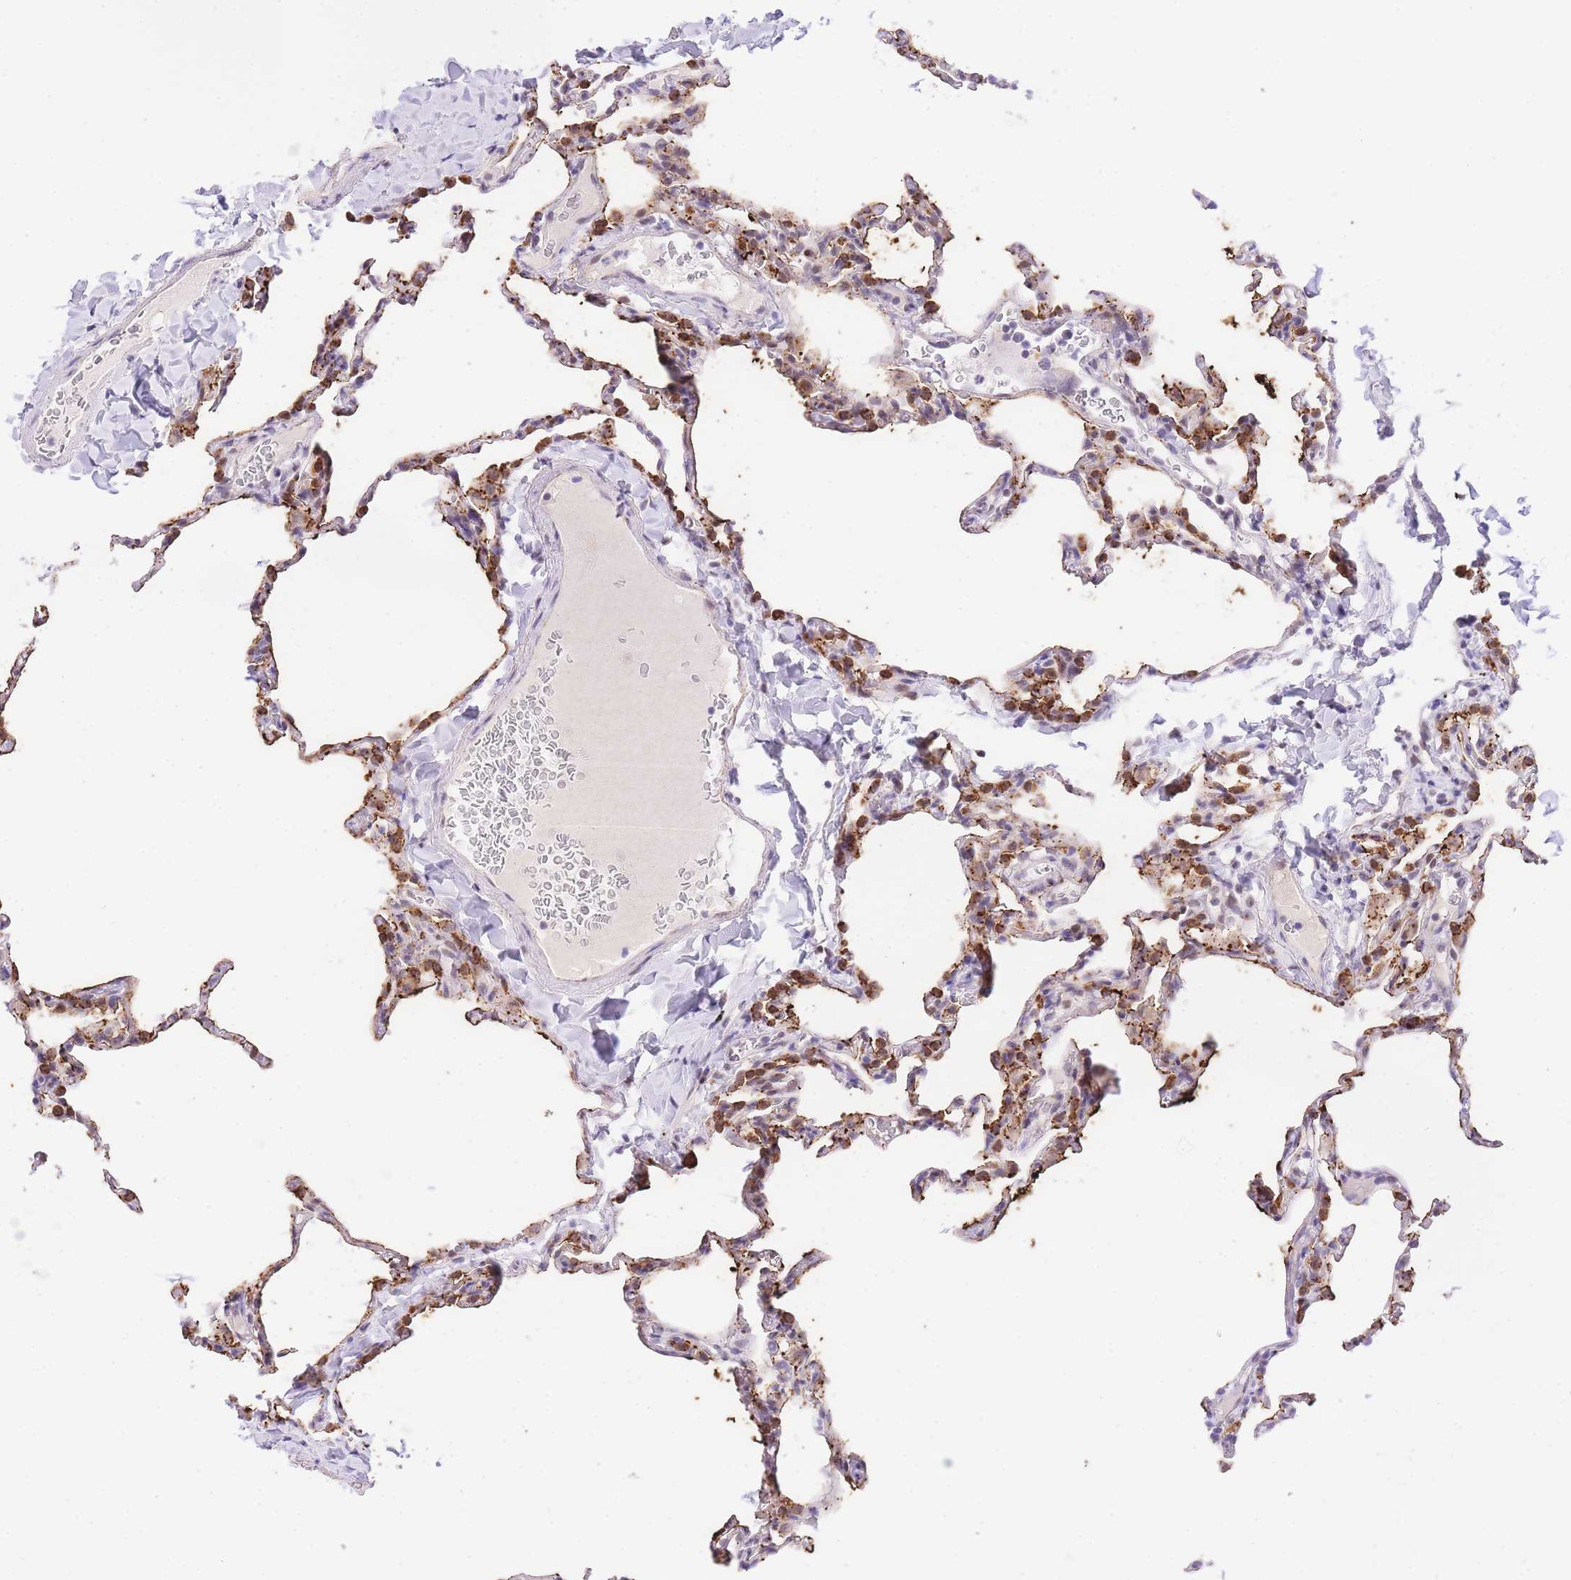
{"staining": {"intensity": "strong", "quantity": "25%-75%", "location": "cytoplasmic/membranous"}, "tissue": "lung", "cell_type": "Alveolar cells", "image_type": "normal", "snomed": [{"axis": "morphology", "description": "Normal tissue, NOS"}, {"axis": "topography", "description": "Lung"}], "caption": "Immunohistochemistry (IHC) (DAB) staining of unremarkable lung demonstrates strong cytoplasmic/membranous protein expression in about 25%-75% of alveolar cells.", "gene": "UBXN7", "patient": {"sex": "male", "age": 20}}